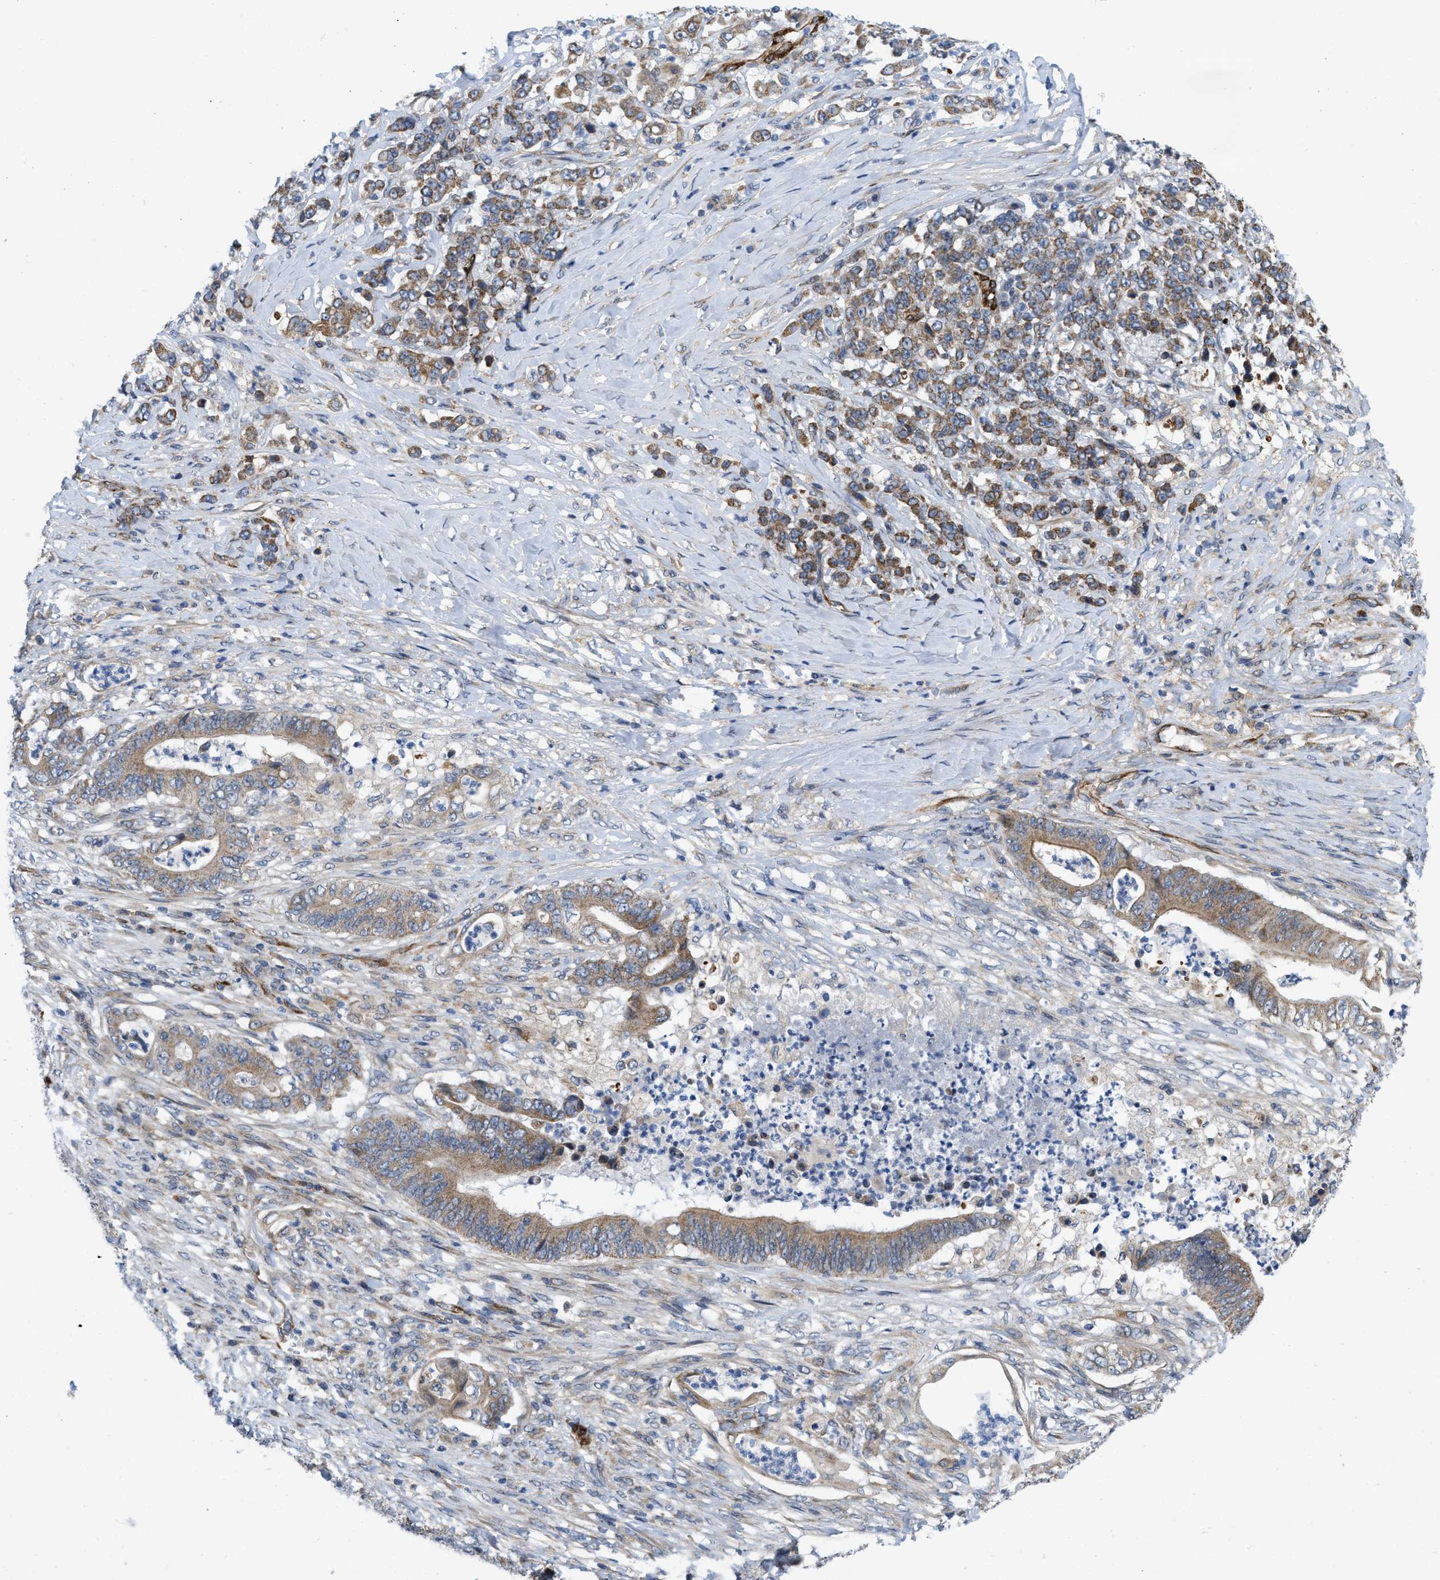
{"staining": {"intensity": "moderate", "quantity": ">75%", "location": "cytoplasmic/membranous"}, "tissue": "stomach cancer", "cell_type": "Tumor cells", "image_type": "cancer", "snomed": [{"axis": "morphology", "description": "Adenocarcinoma, NOS"}, {"axis": "topography", "description": "Stomach"}], "caption": "This micrograph exhibits IHC staining of human stomach cancer, with medium moderate cytoplasmic/membranous expression in approximately >75% of tumor cells.", "gene": "EOGT", "patient": {"sex": "female", "age": 73}}